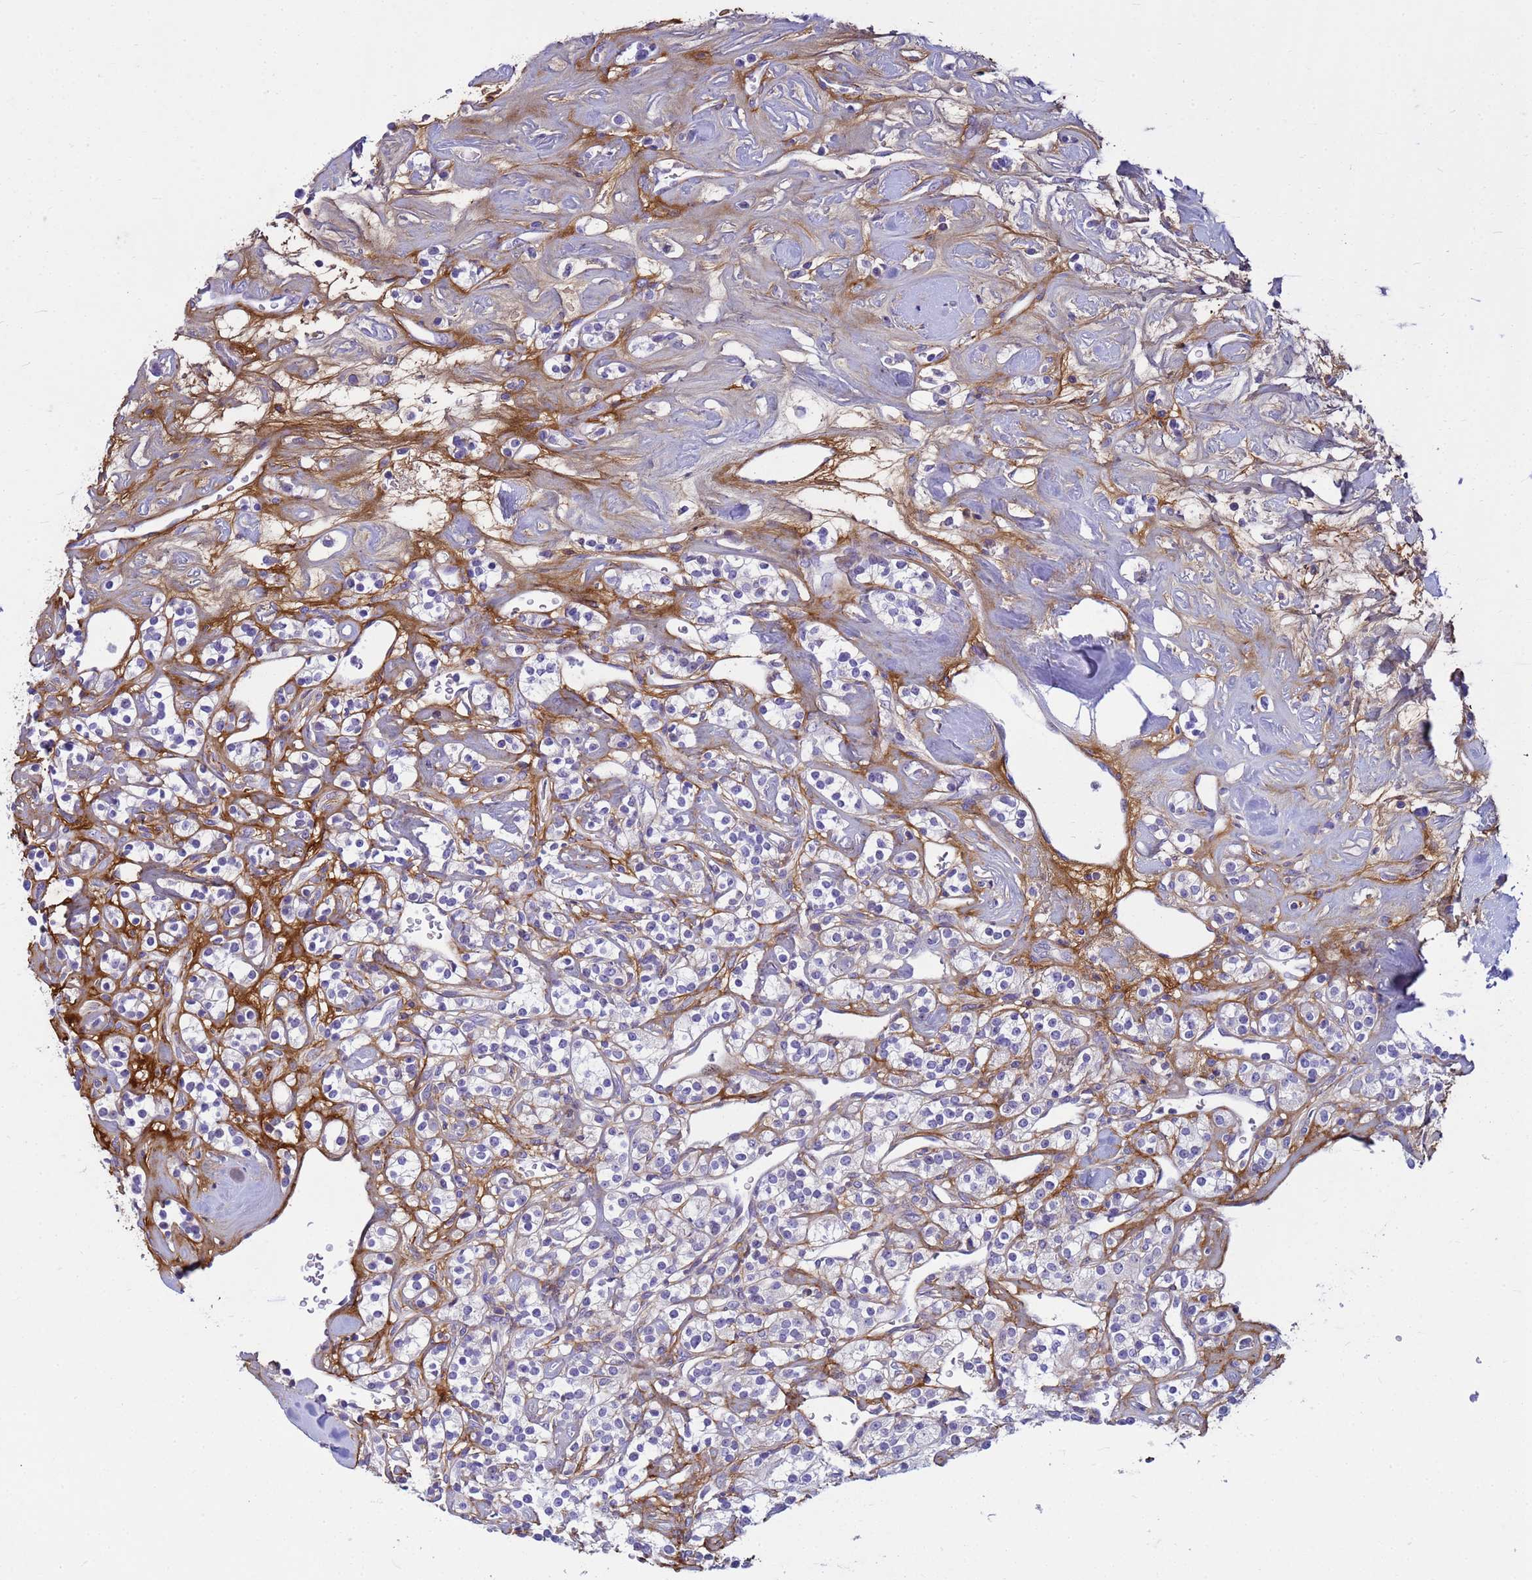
{"staining": {"intensity": "negative", "quantity": "none", "location": "none"}, "tissue": "renal cancer", "cell_type": "Tumor cells", "image_type": "cancer", "snomed": [{"axis": "morphology", "description": "Adenocarcinoma, NOS"}, {"axis": "topography", "description": "Kidney"}], "caption": "Tumor cells show no significant positivity in adenocarcinoma (renal).", "gene": "P2RX7", "patient": {"sex": "male", "age": 77}}